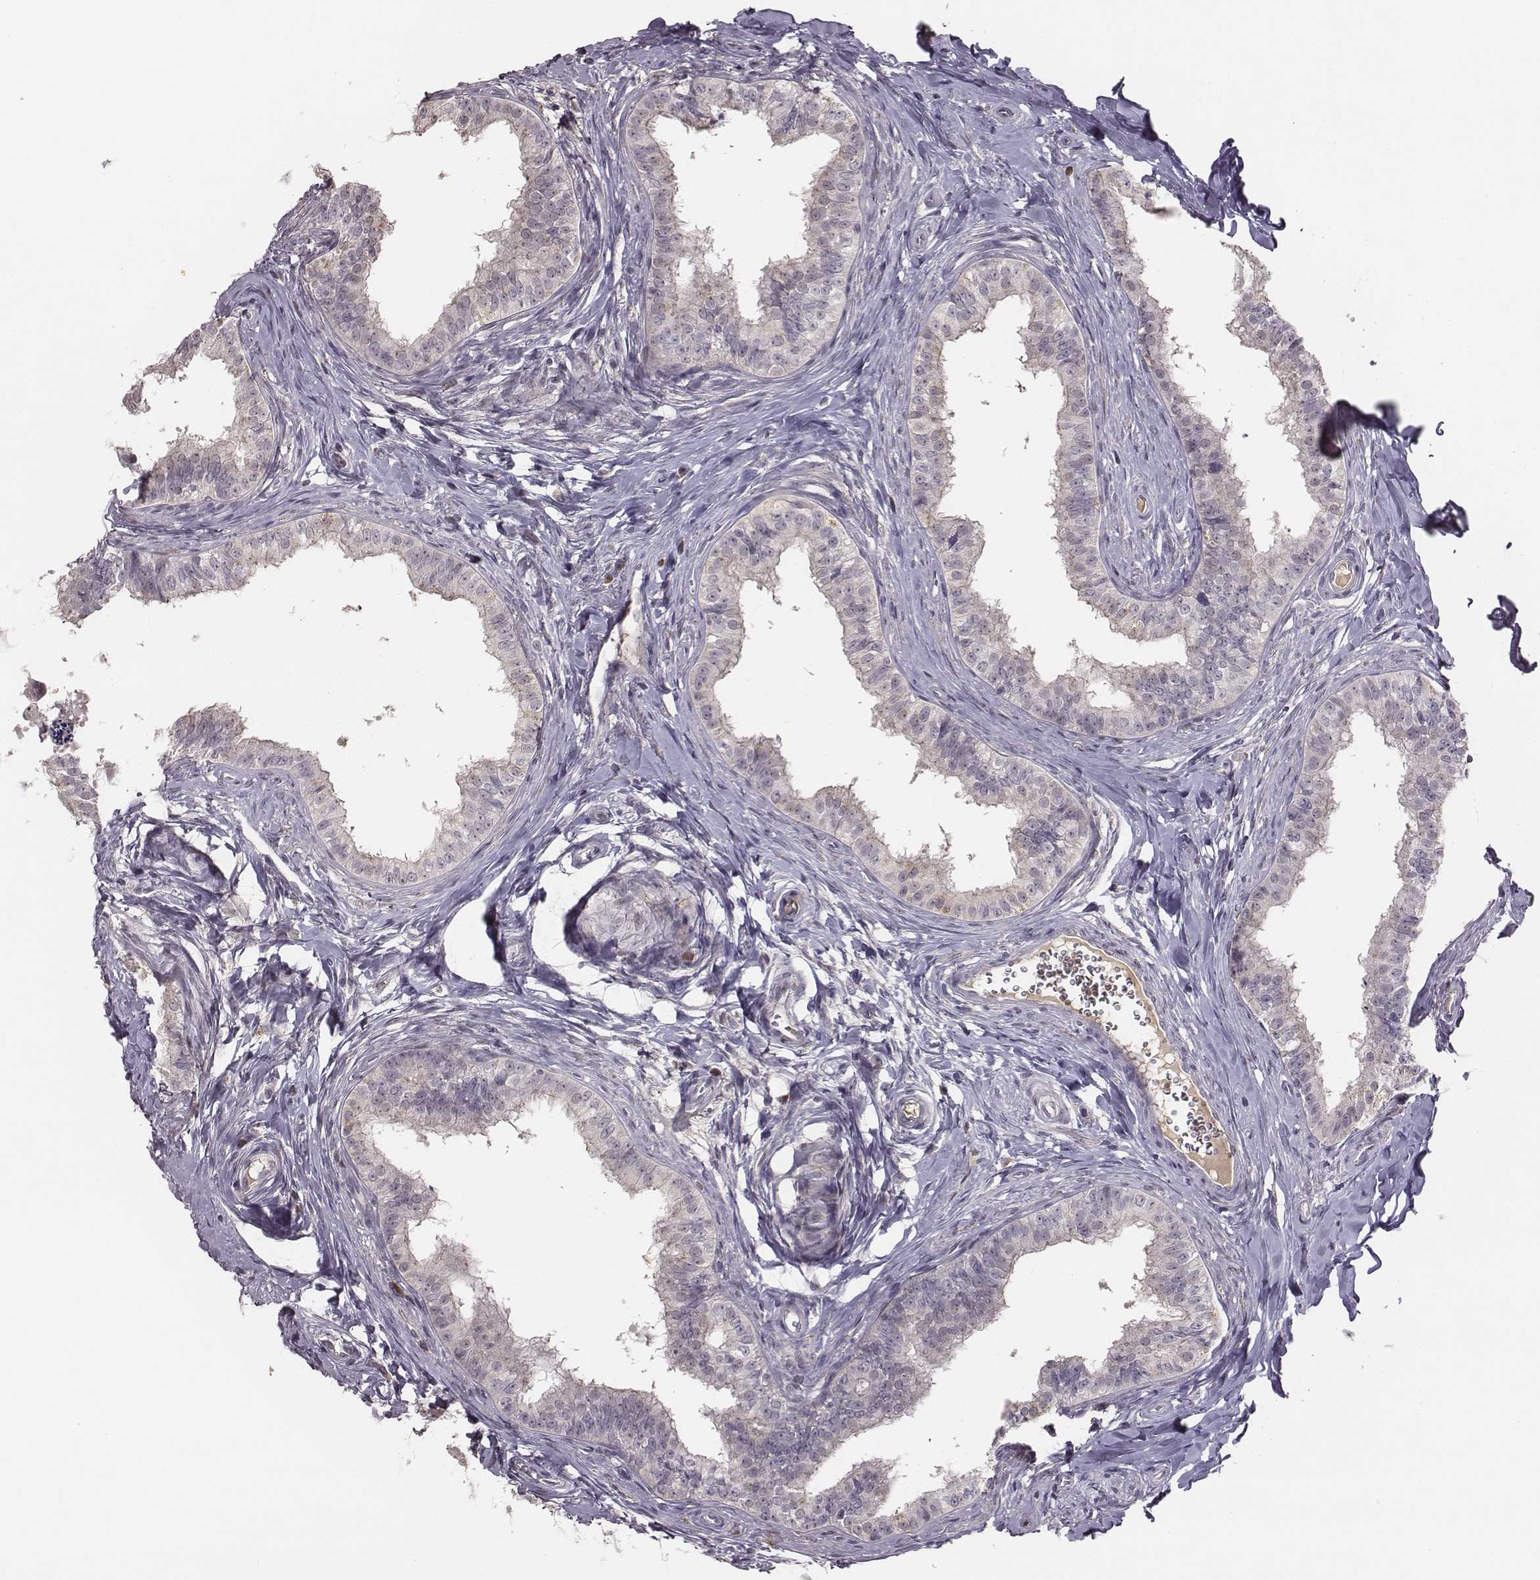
{"staining": {"intensity": "negative", "quantity": "none", "location": "none"}, "tissue": "epididymis", "cell_type": "Glandular cells", "image_type": "normal", "snomed": [{"axis": "morphology", "description": "Normal tissue, NOS"}, {"axis": "topography", "description": "Epididymis"}], "caption": "High power microscopy photomicrograph of an IHC image of benign epididymis, revealing no significant staining in glandular cells.", "gene": "SLC22A6", "patient": {"sex": "male", "age": 24}}